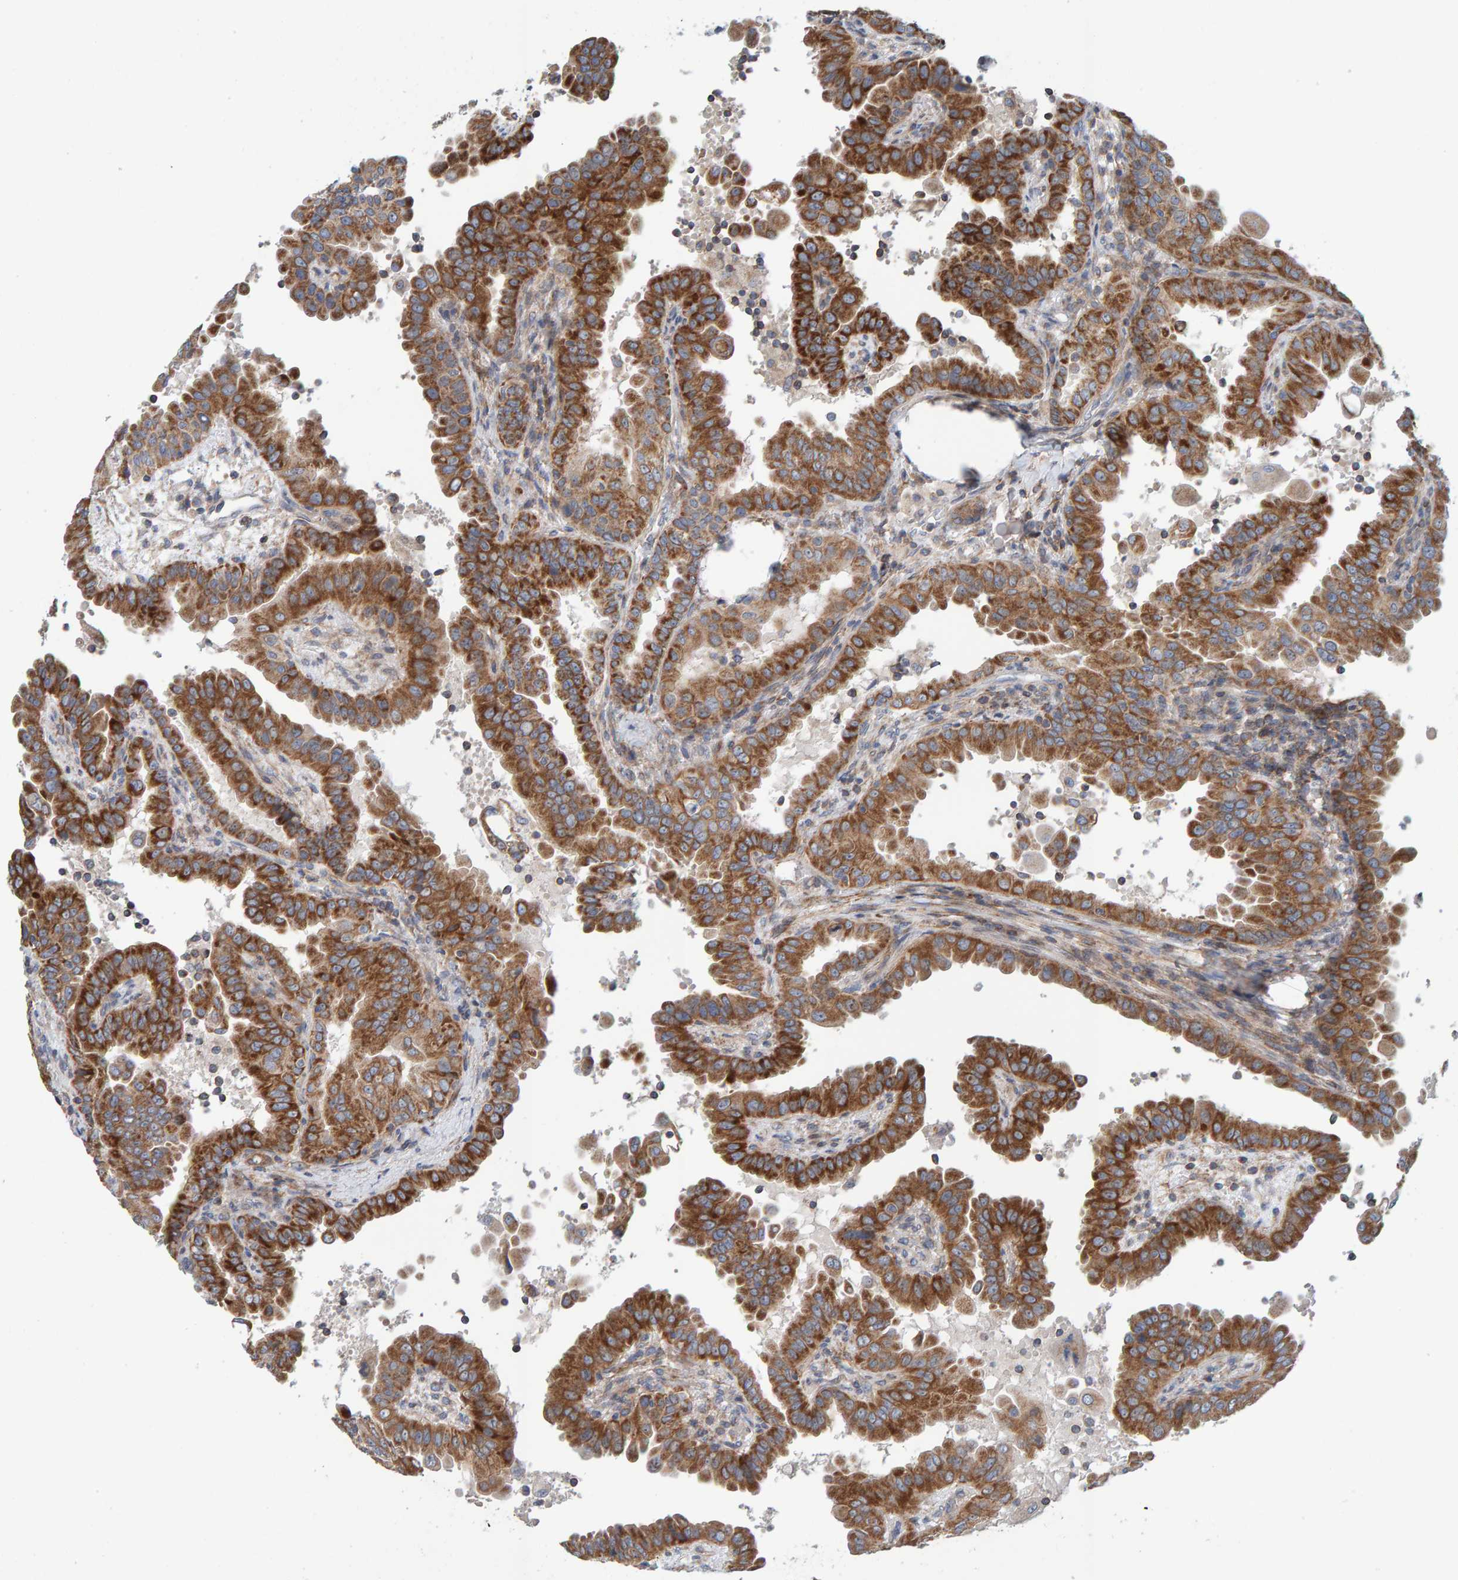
{"staining": {"intensity": "strong", "quantity": ">75%", "location": "cytoplasmic/membranous"}, "tissue": "thyroid cancer", "cell_type": "Tumor cells", "image_type": "cancer", "snomed": [{"axis": "morphology", "description": "Papillary adenocarcinoma, NOS"}, {"axis": "topography", "description": "Thyroid gland"}], "caption": "The histopathology image shows staining of thyroid cancer (papillary adenocarcinoma), revealing strong cytoplasmic/membranous protein staining (brown color) within tumor cells.", "gene": "RGP1", "patient": {"sex": "male", "age": 33}}